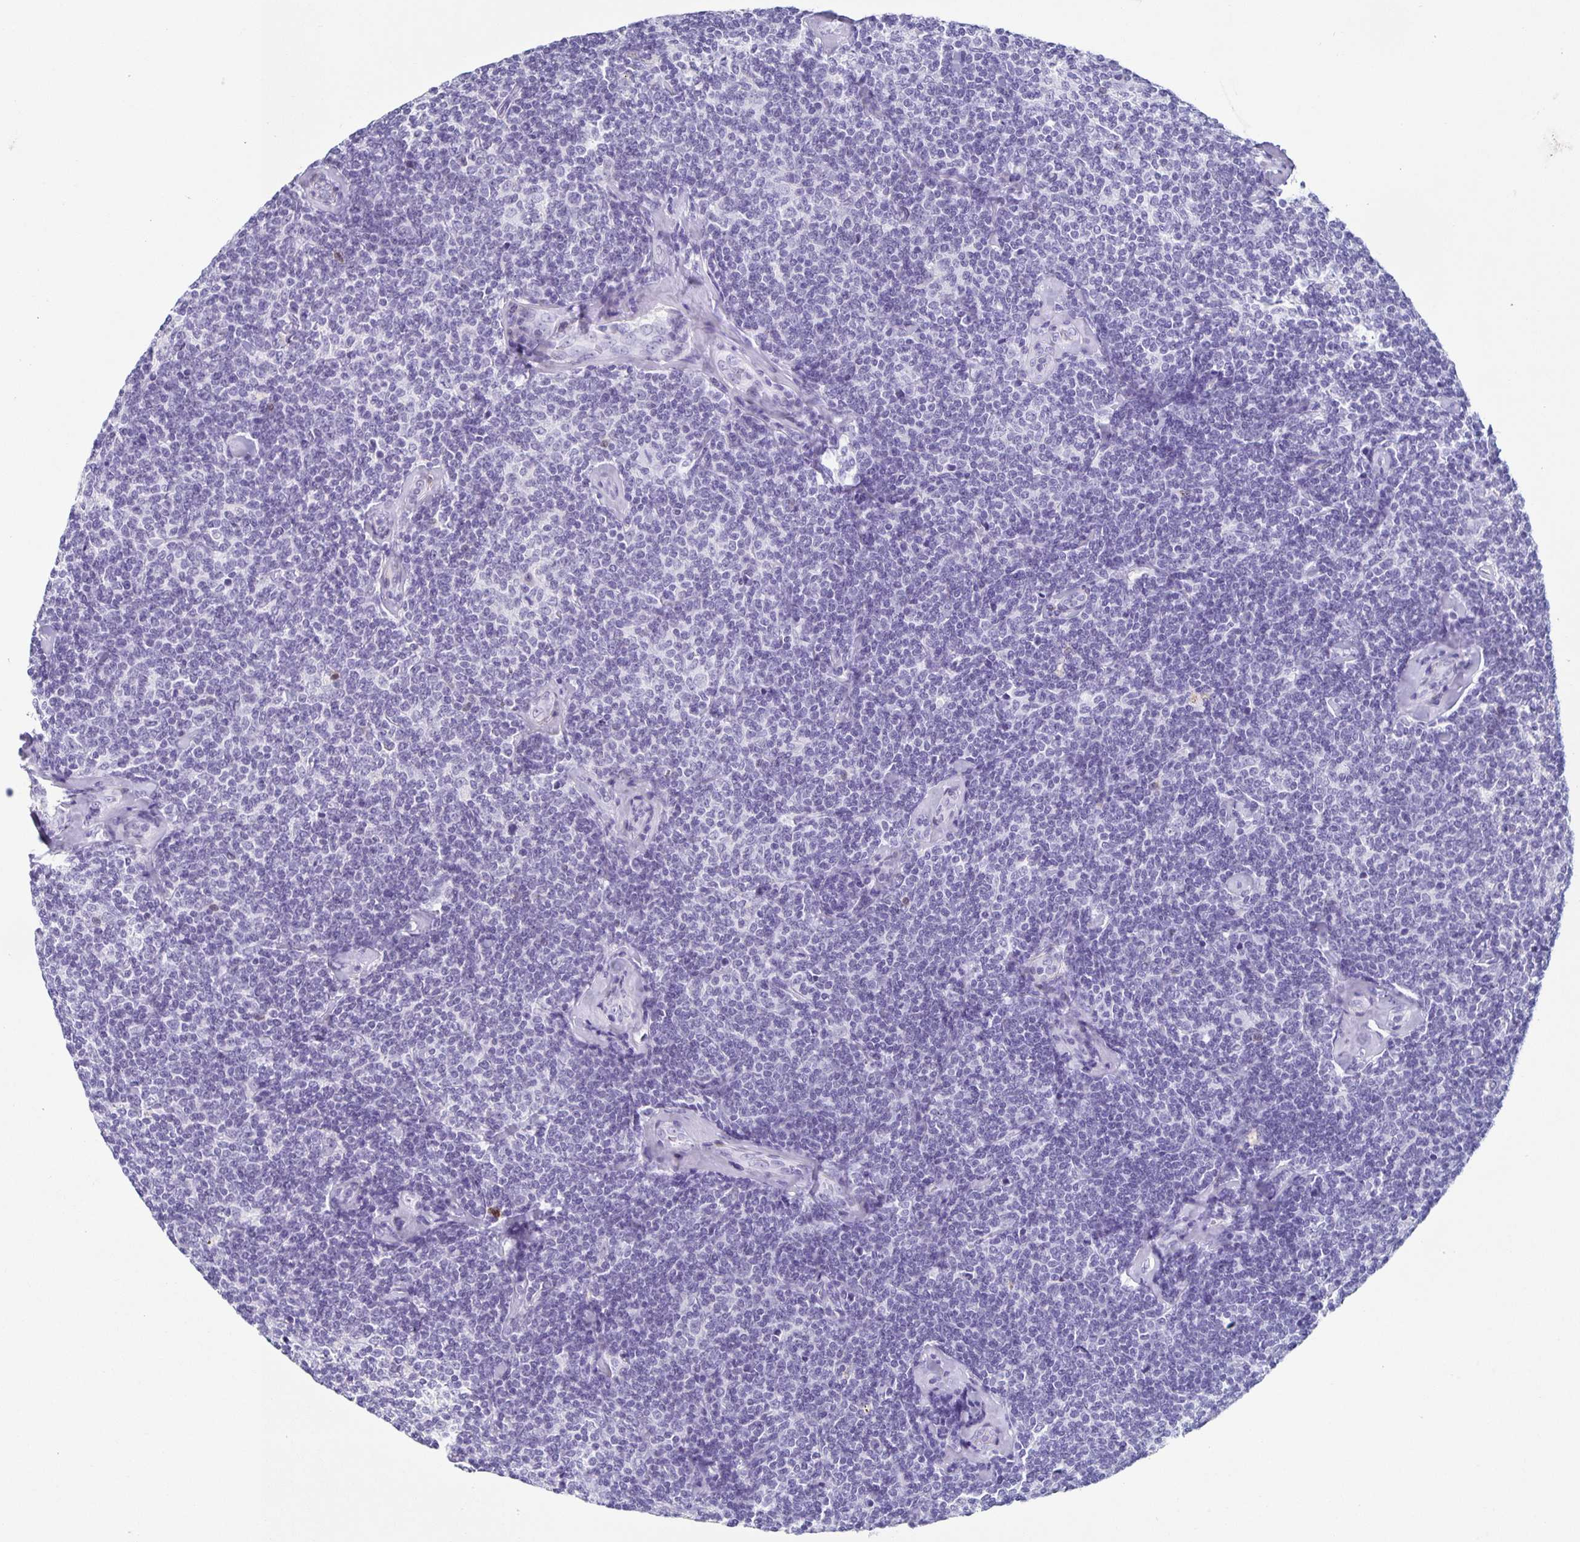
{"staining": {"intensity": "negative", "quantity": "none", "location": "none"}, "tissue": "lymphoma", "cell_type": "Tumor cells", "image_type": "cancer", "snomed": [{"axis": "morphology", "description": "Malignant lymphoma, non-Hodgkin's type, Low grade"}, {"axis": "topography", "description": "Lymph node"}], "caption": "Immunohistochemistry of low-grade malignant lymphoma, non-Hodgkin's type shows no positivity in tumor cells.", "gene": "TPPP", "patient": {"sex": "female", "age": 56}}